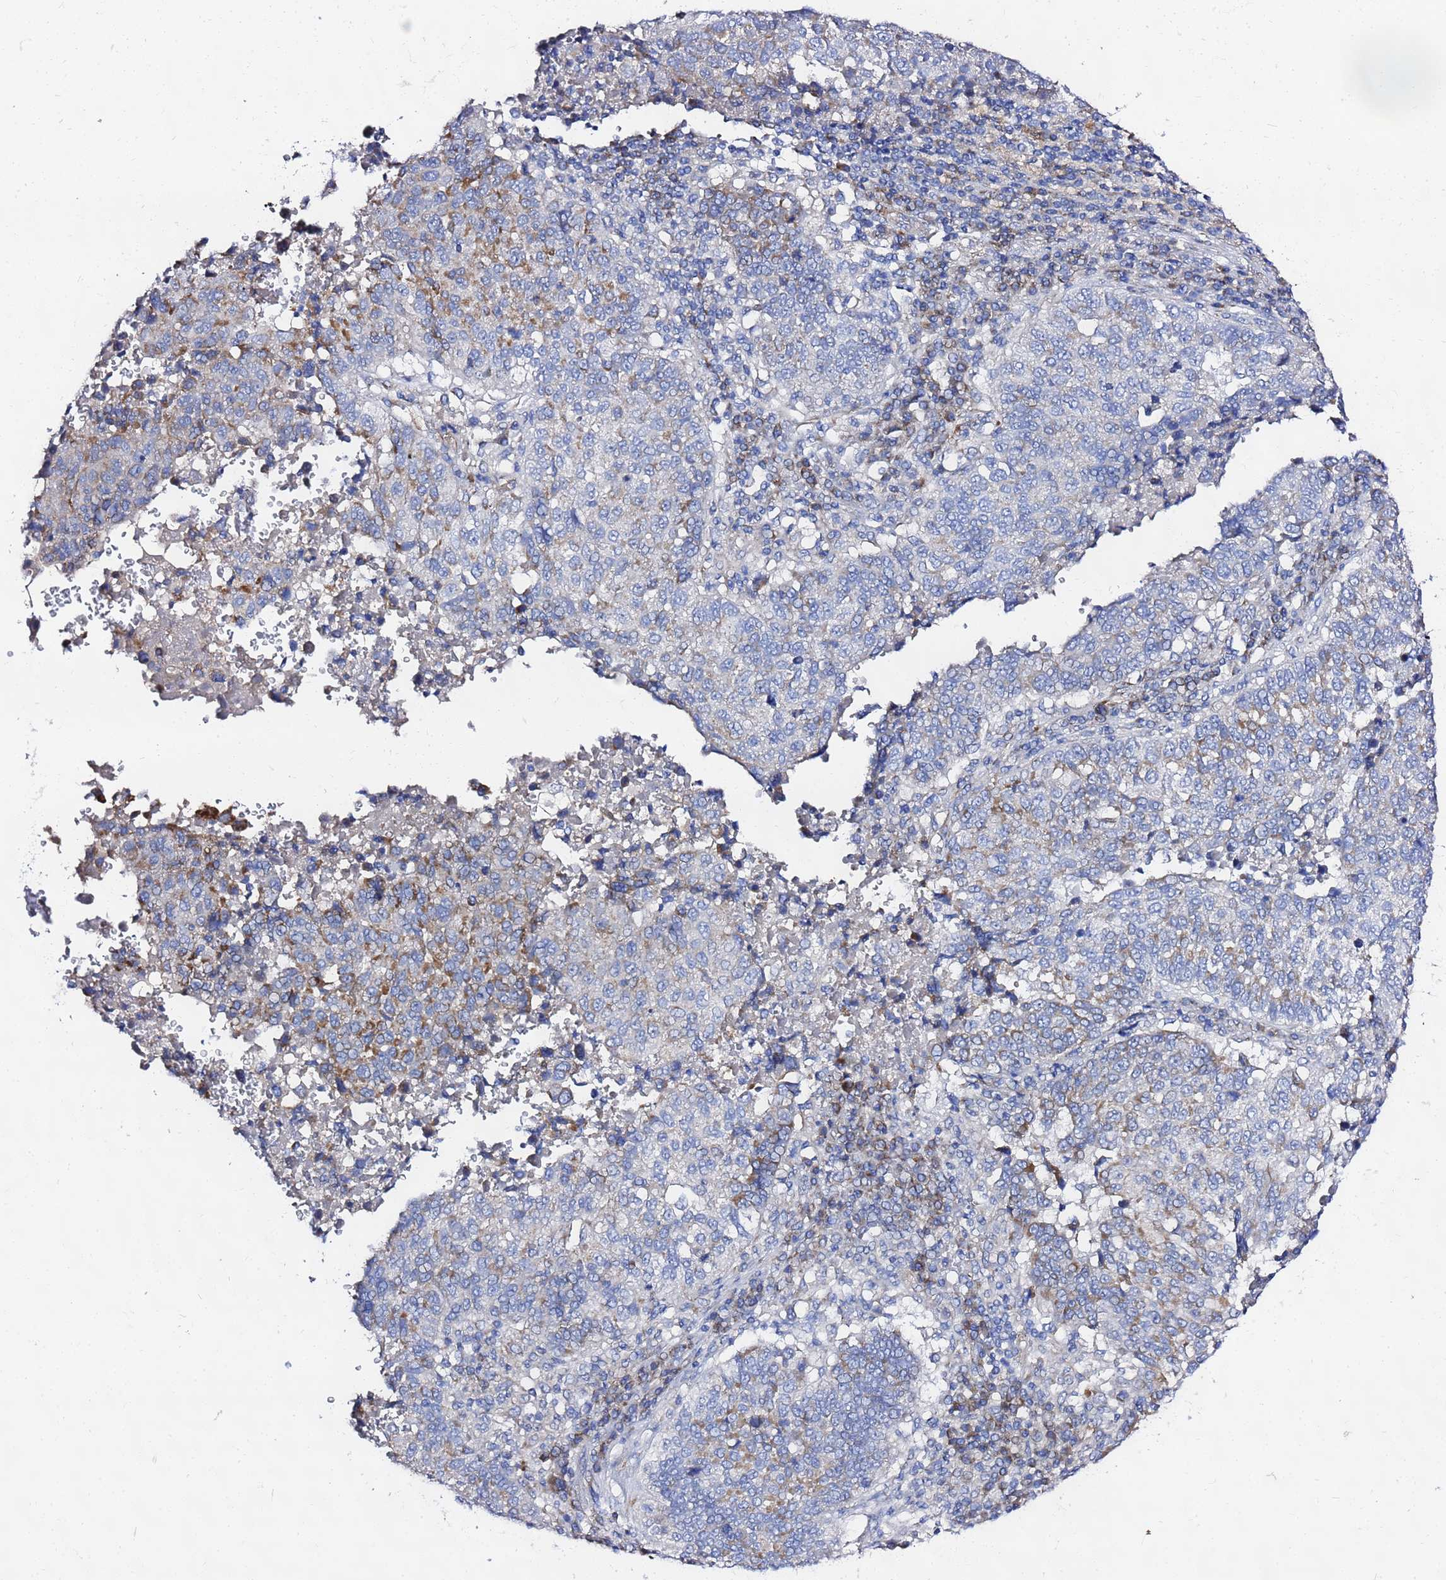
{"staining": {"intensity": "weak", "quantity": "25%-75%", "location": "cytoplasmic/membranous"}, "tissue": "lung cancer", "cell_type": "Tumor cells", "image_type": "cancer", "snomed": [{"axis": "morphology", "description": "Squamous cell carcinoma, NOS"}, {"axis": "topography", "description": "Lung"}], "caption": "Weak cytoplasmic/membranous staining is appreciated in approximately 25%-75% of tumor cells in lung squamous cell carcinoma.", "gene": "FAHD2A", "patient": {"sex": "male", "age": 73}}